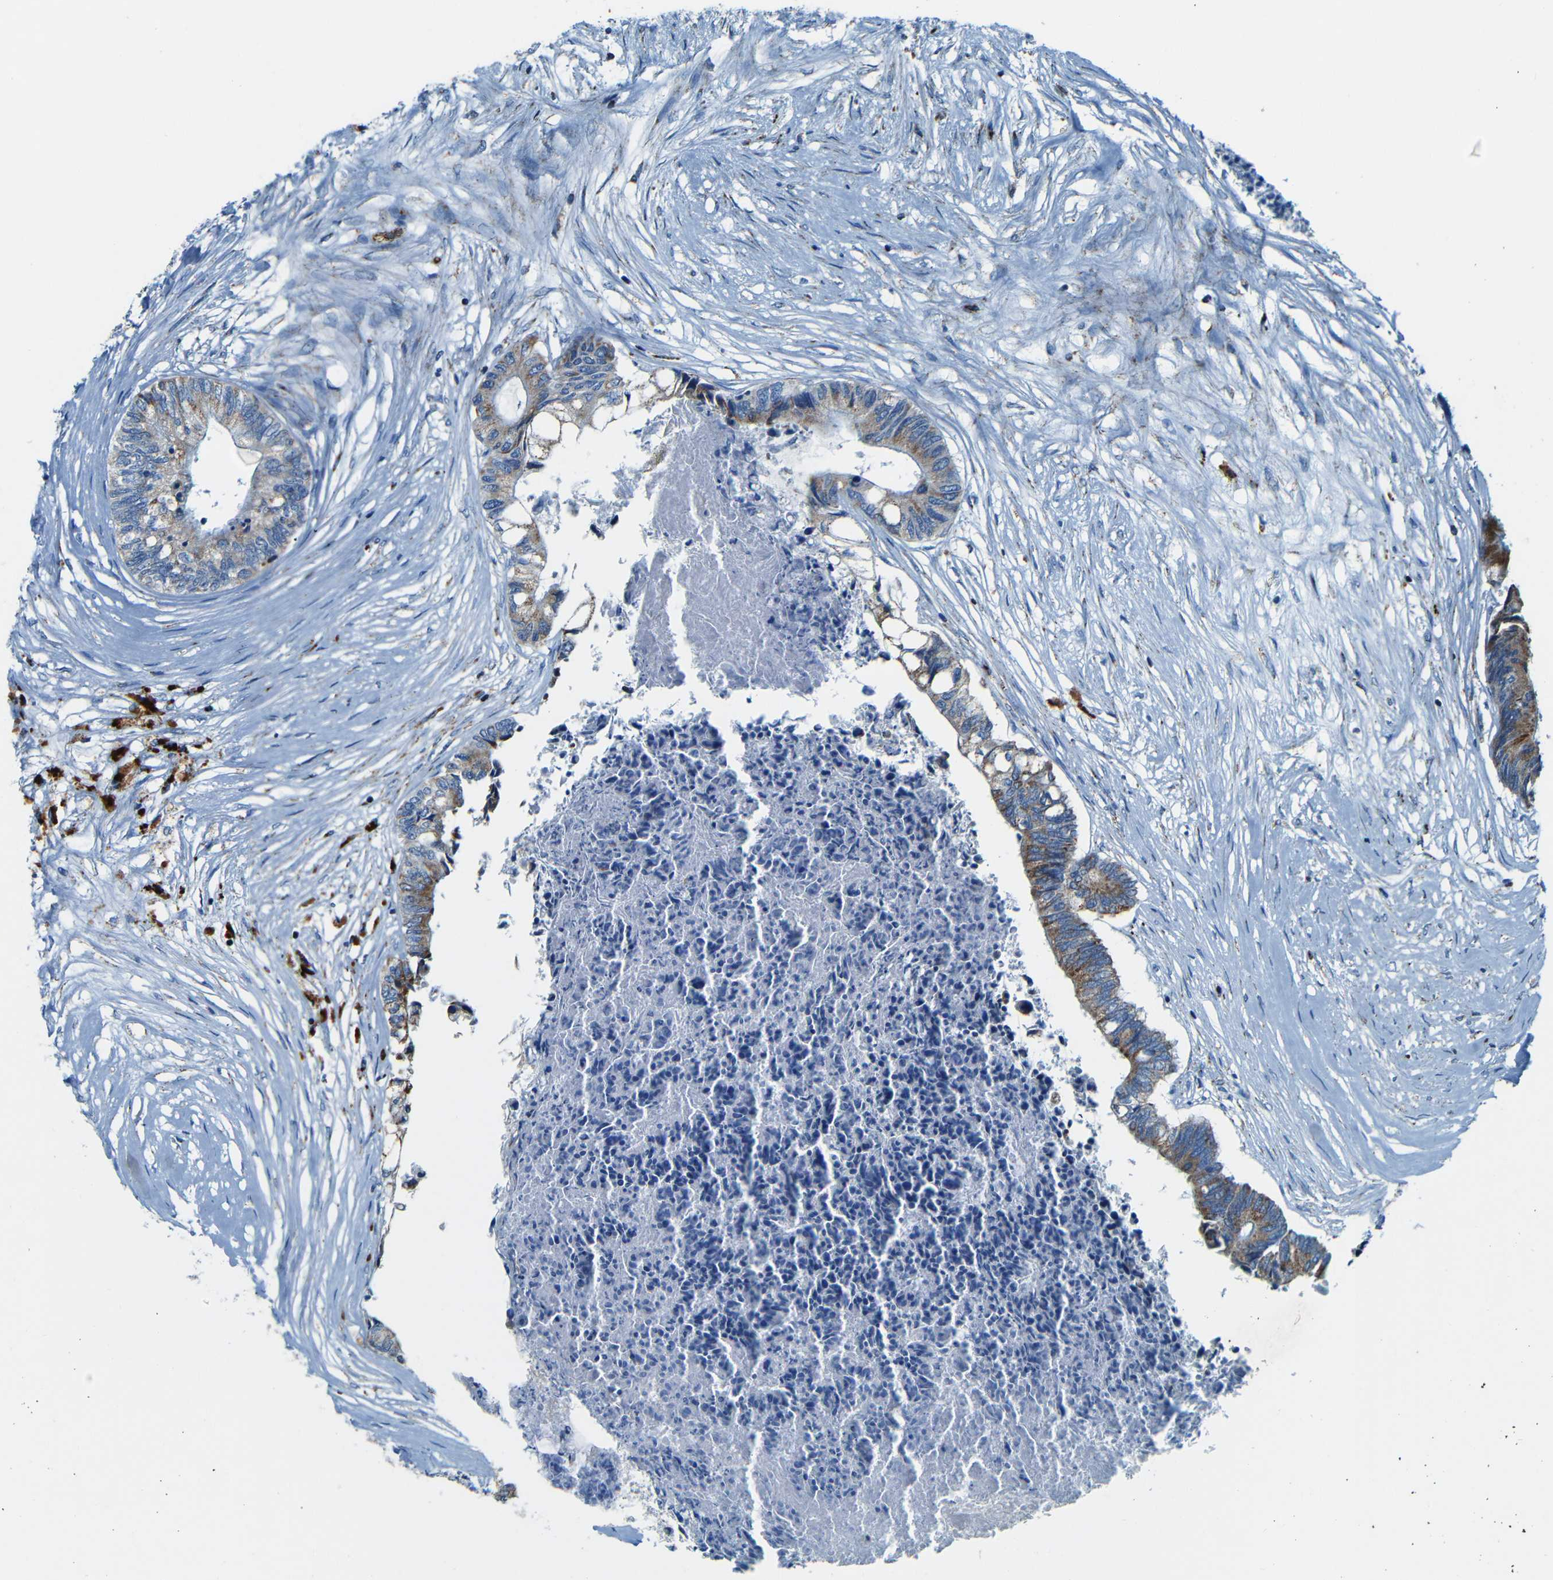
{"staining": {"intensity": "moderate", "quantity": ">75%", "location": "cytoplasmic/membranous"}, "tissue": "colorectal cancer", "cell_type": "Tumor cells", "image_type": "cancer", "snomed": [{"axis": "morphology", "description": "Adenocarcinoma, NOS"}, {"axis": "topography", "description": "Rectum"}], "caption": "The micrograph reveals immunohistochemical staining of colorectal cancer (adenocarcinoma). There is moderate cytoplasmic/membranous staining is appreciated in approximately >75% of tumor cells.", "gene": "WSCD2", "patient": {"sex": "male", "age": 63}}